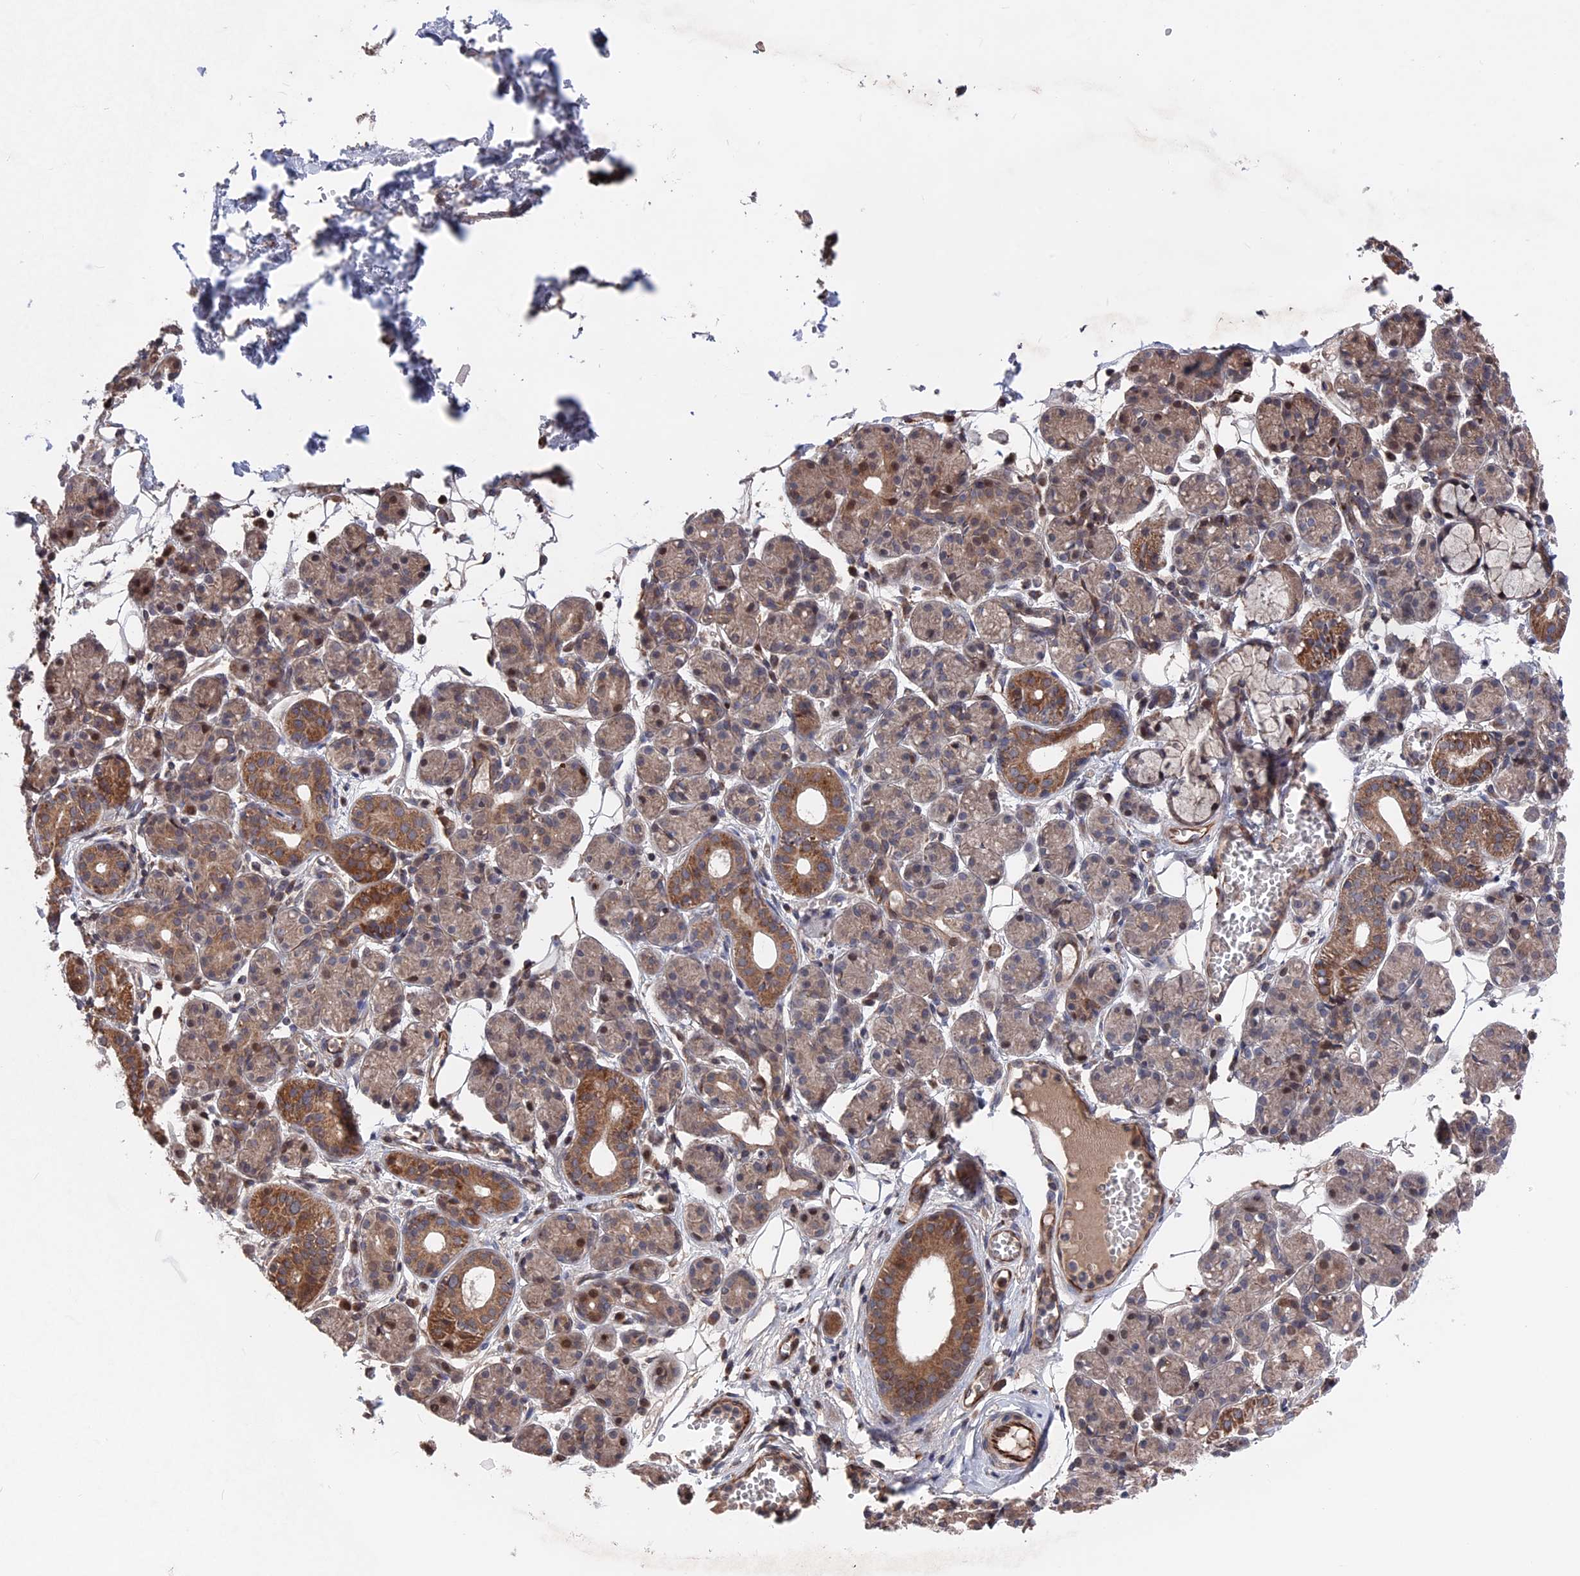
{"staining": {"intensity": "moderate", "quantity": "25%-75%", "location": "cytoplasmic/membranous"}, "tissue": "salivary gland", "cell_type": "Glandular cells", "image_type": "normal", "snomed": [{"axis": "morphology", "description": "Normal tissue, NOS"}, {"axis": "topography", "description": "Salivary gland"}], "caption": "Salivary gland stained with a brown dye displays moderate cytoplasmic/membranous positive positivity in about 25%-75% of glandular cells.", "gene": "PLA2G15", "patient": {"sex": "male", "age": 63}}